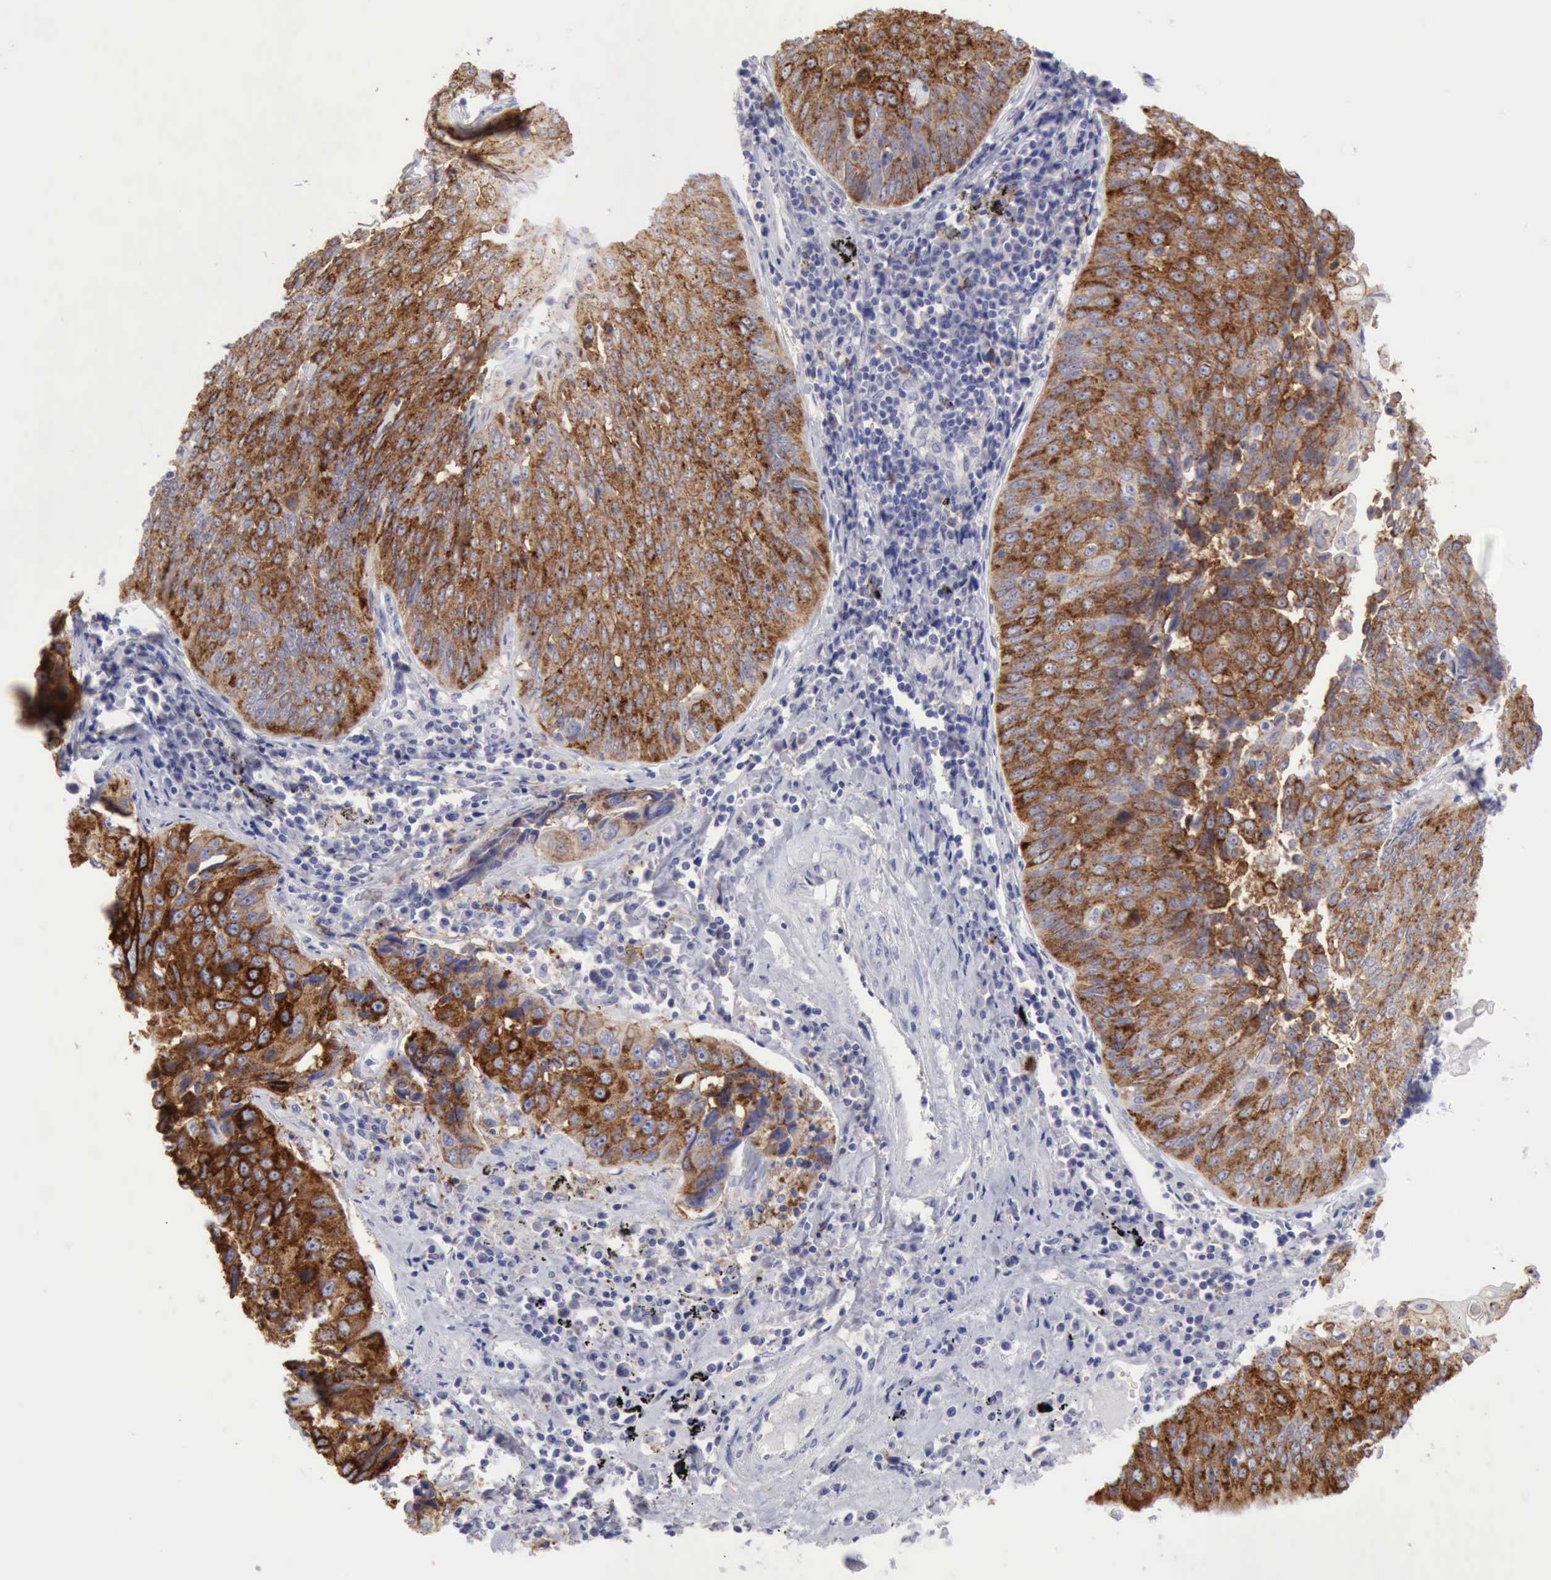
{"staining": {"intensity": "strong", "quantity": ">75%", "location": "cytoplasmic/membranous"}, "tissue": "lung cancer", "cell_type": "Tumor cells", "image_type": "cancer", "snomed": [{"axis": "morphology", "description": "Adenocarcinoma, NOS"}, {"axis": "topography", "description": "Lung"}], "caption": "Strong cytoplasmic/membranous positivity is identified in about >75% of tumor cells in lung cancer.", "gene": "TFRC", "patient": {"sex": "male", "age": 60}}